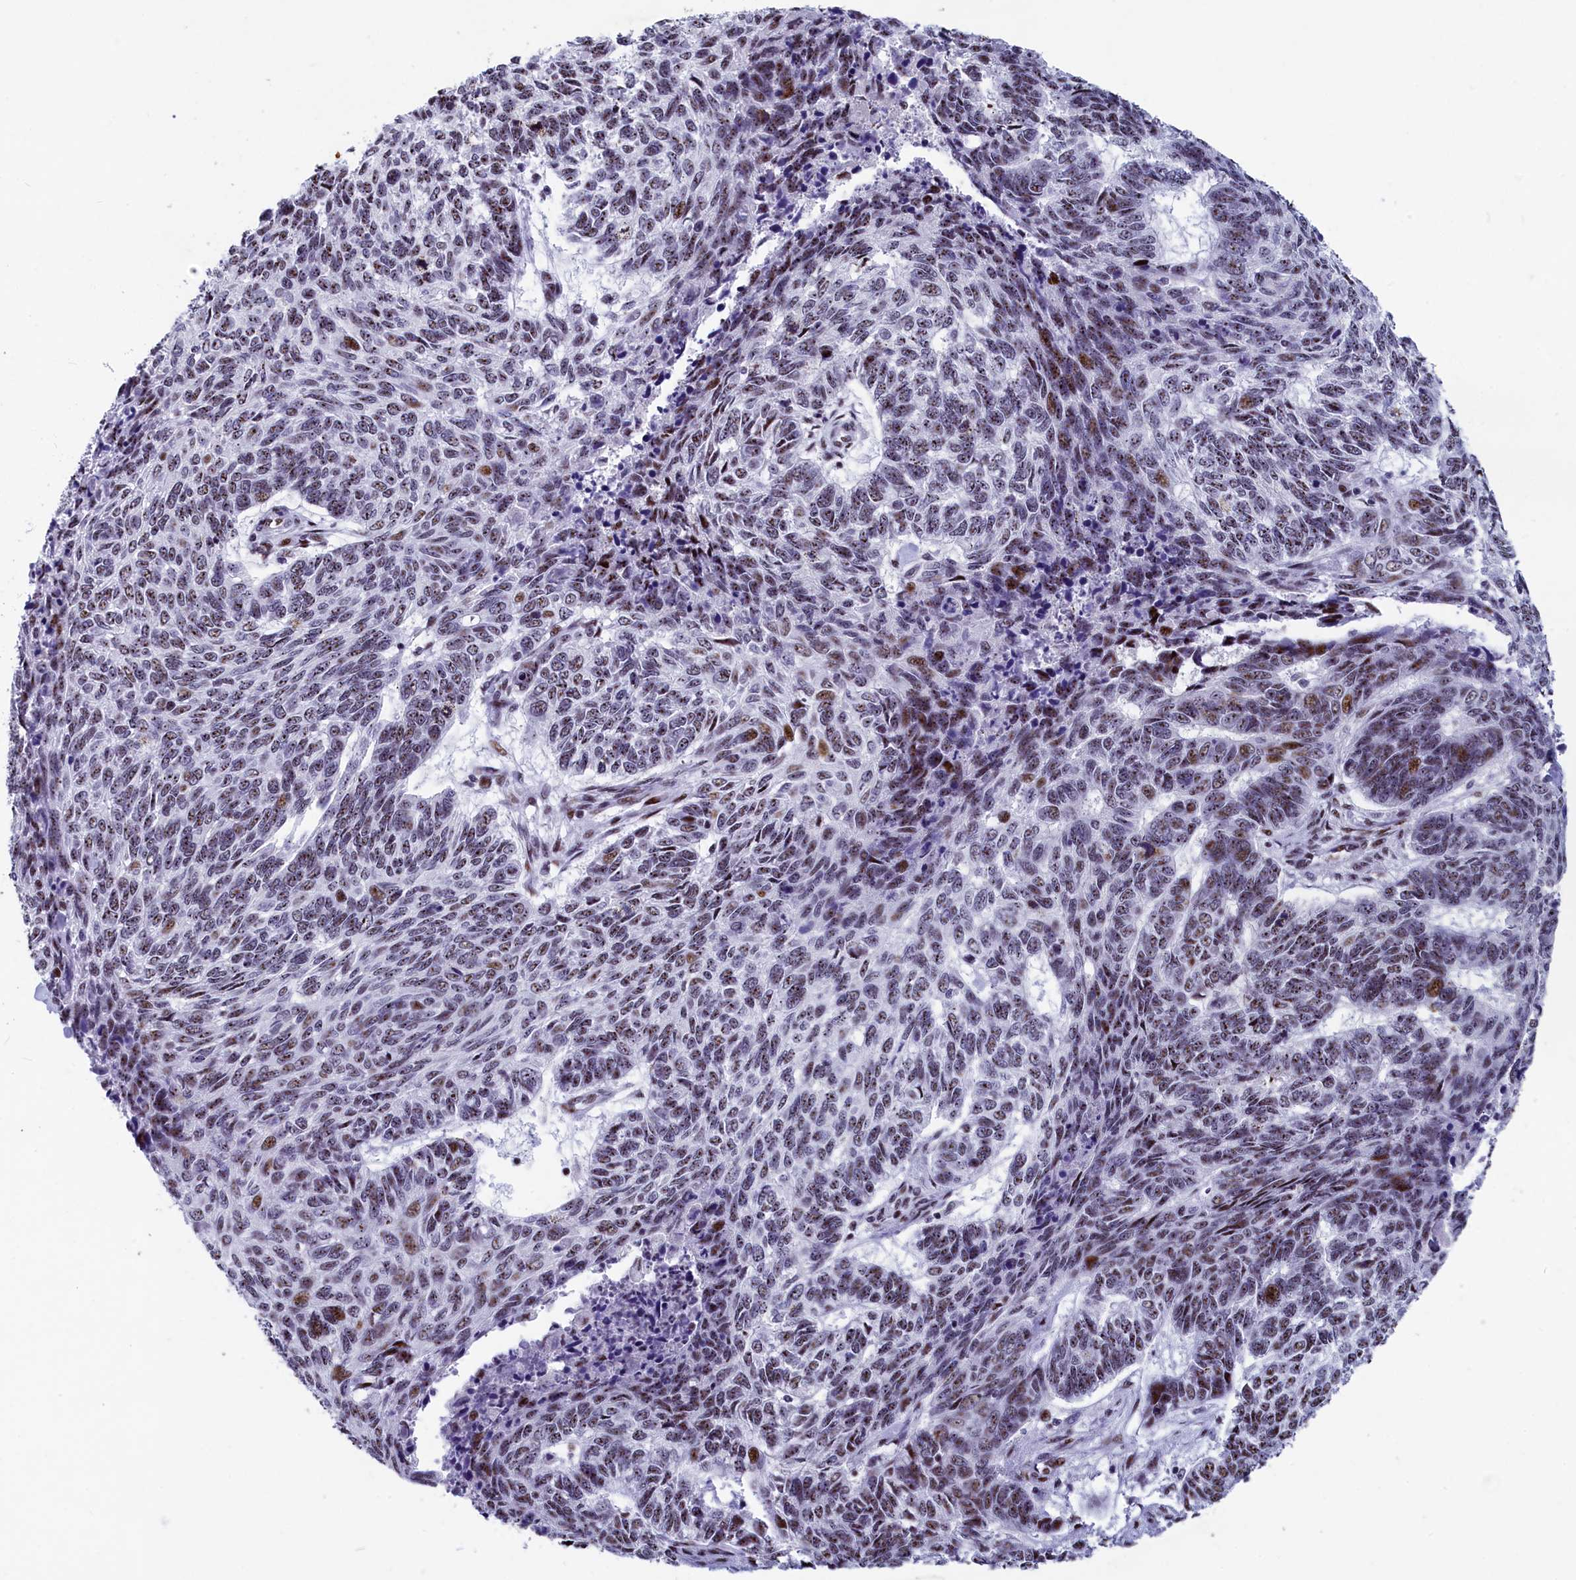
{"staining": {"intensity": "weak", "quantity": "25%-75%", "location": "nuclear"}, "tissue": "skin cancer", "cell_type": "Tumor cells", "image_type": "cancer", "snomed": [{"axis": "morphology", "description": "Basal cell carcinoma"}, {"axis": "topography", "description": "Skin"}], "caption": "Protein staining exhibits weak nuclear expression in about 25%-75% of tumor cells in skin cancer.", "gene": "NSA2", "patient": {"sex": "female", "age": 65}}